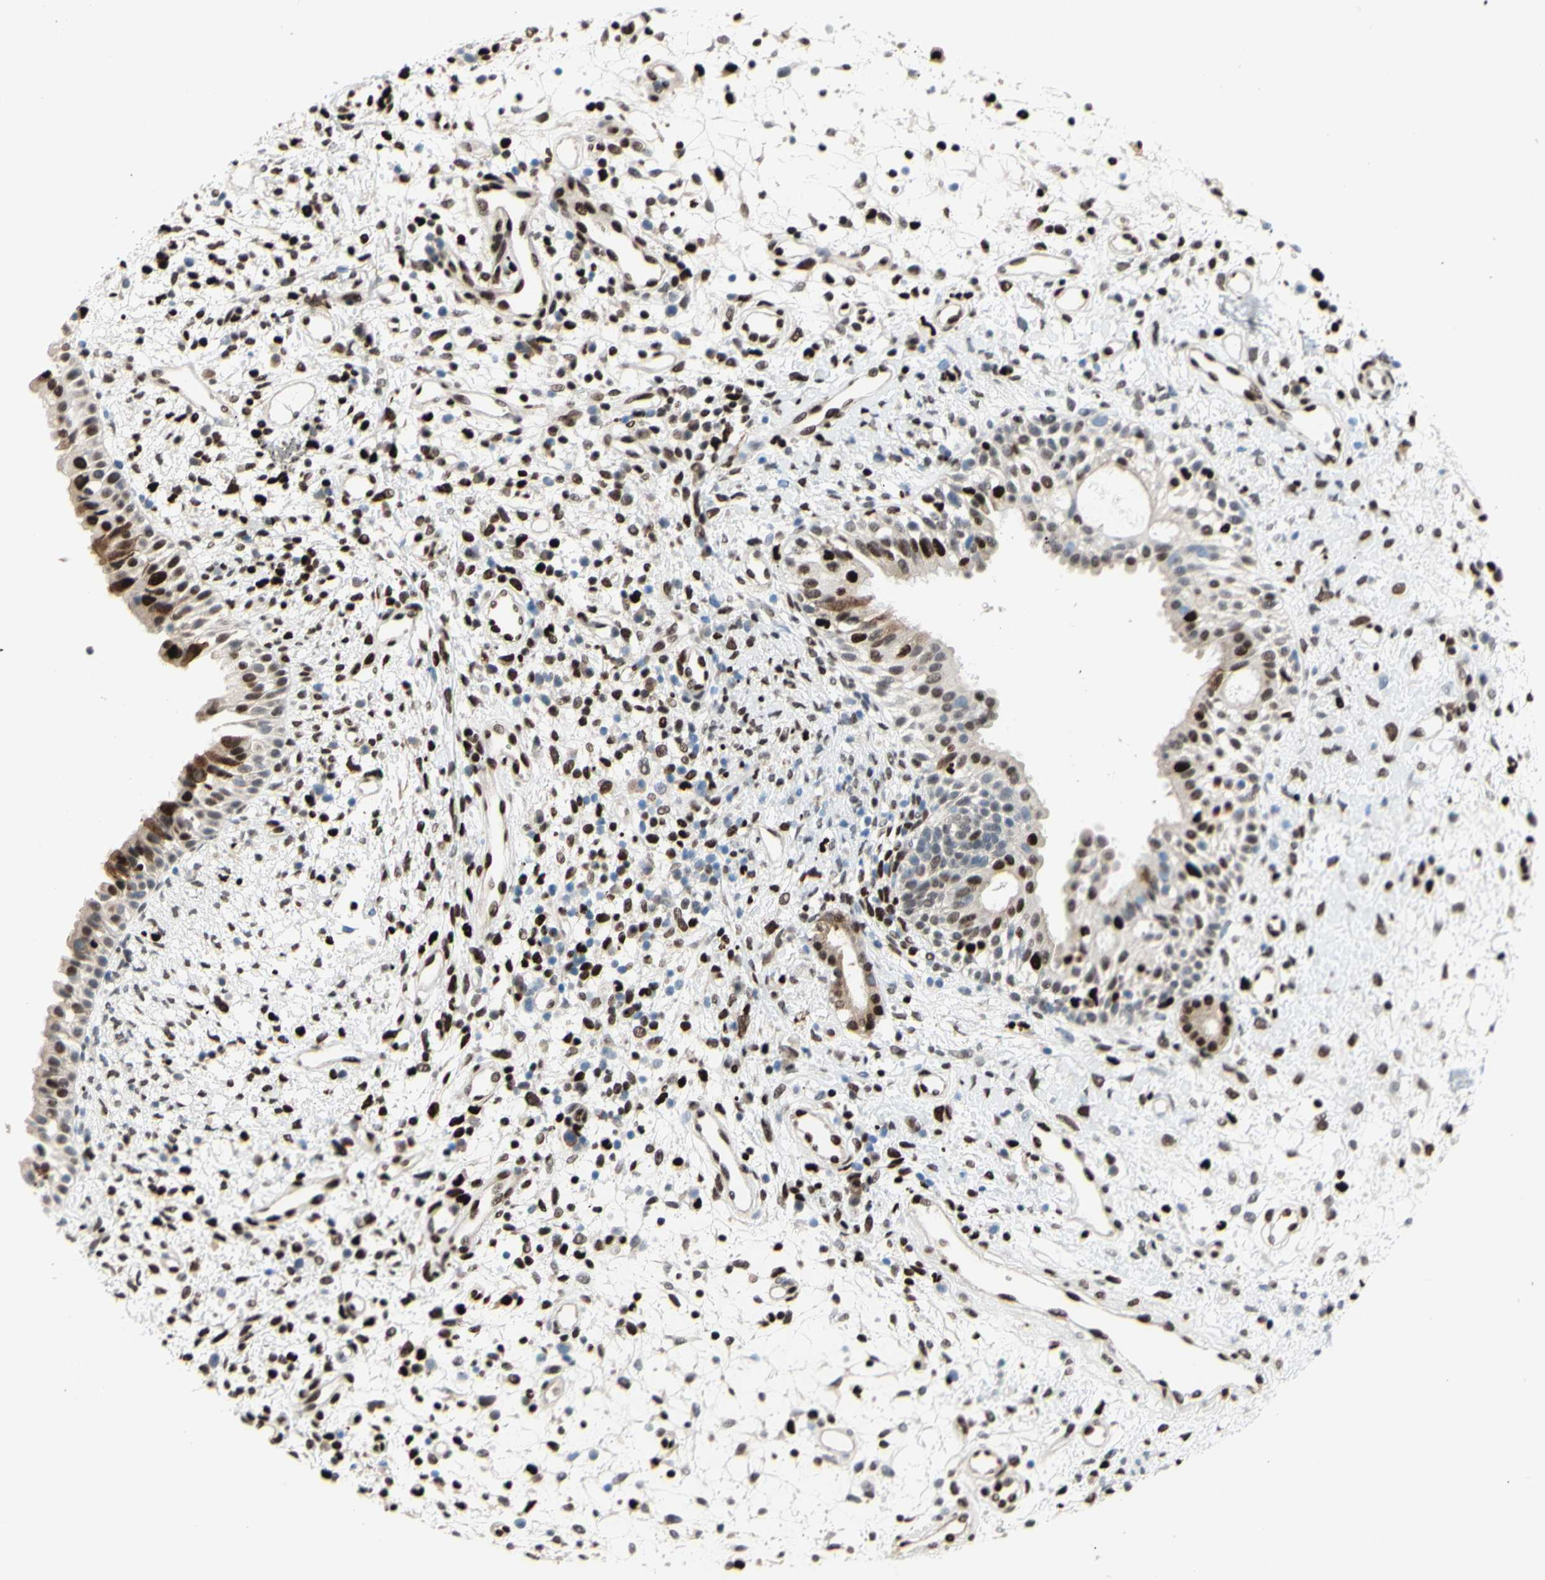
{"staining": {"intensity": "strong", "quantity": ">75%", "location": "nuclear"}, "tissue": "nasopharynx", "cell_type": "Respiratory epithelial cells", "image_type": "normal", "snomed": [{"axis": "morphology", "description": "Normal tissue, NOS"}, {"axis": "topography", "description": "Nasopharynx"}], "caption": "The micrograph shows immunohistochemical staining of unremarkable nasopharynx. There is strong nuclear staining is present in approximately >75% of respiratory epithelial cells.", "gene": "EED", "patient": {"sex": "male", "age": 22}}